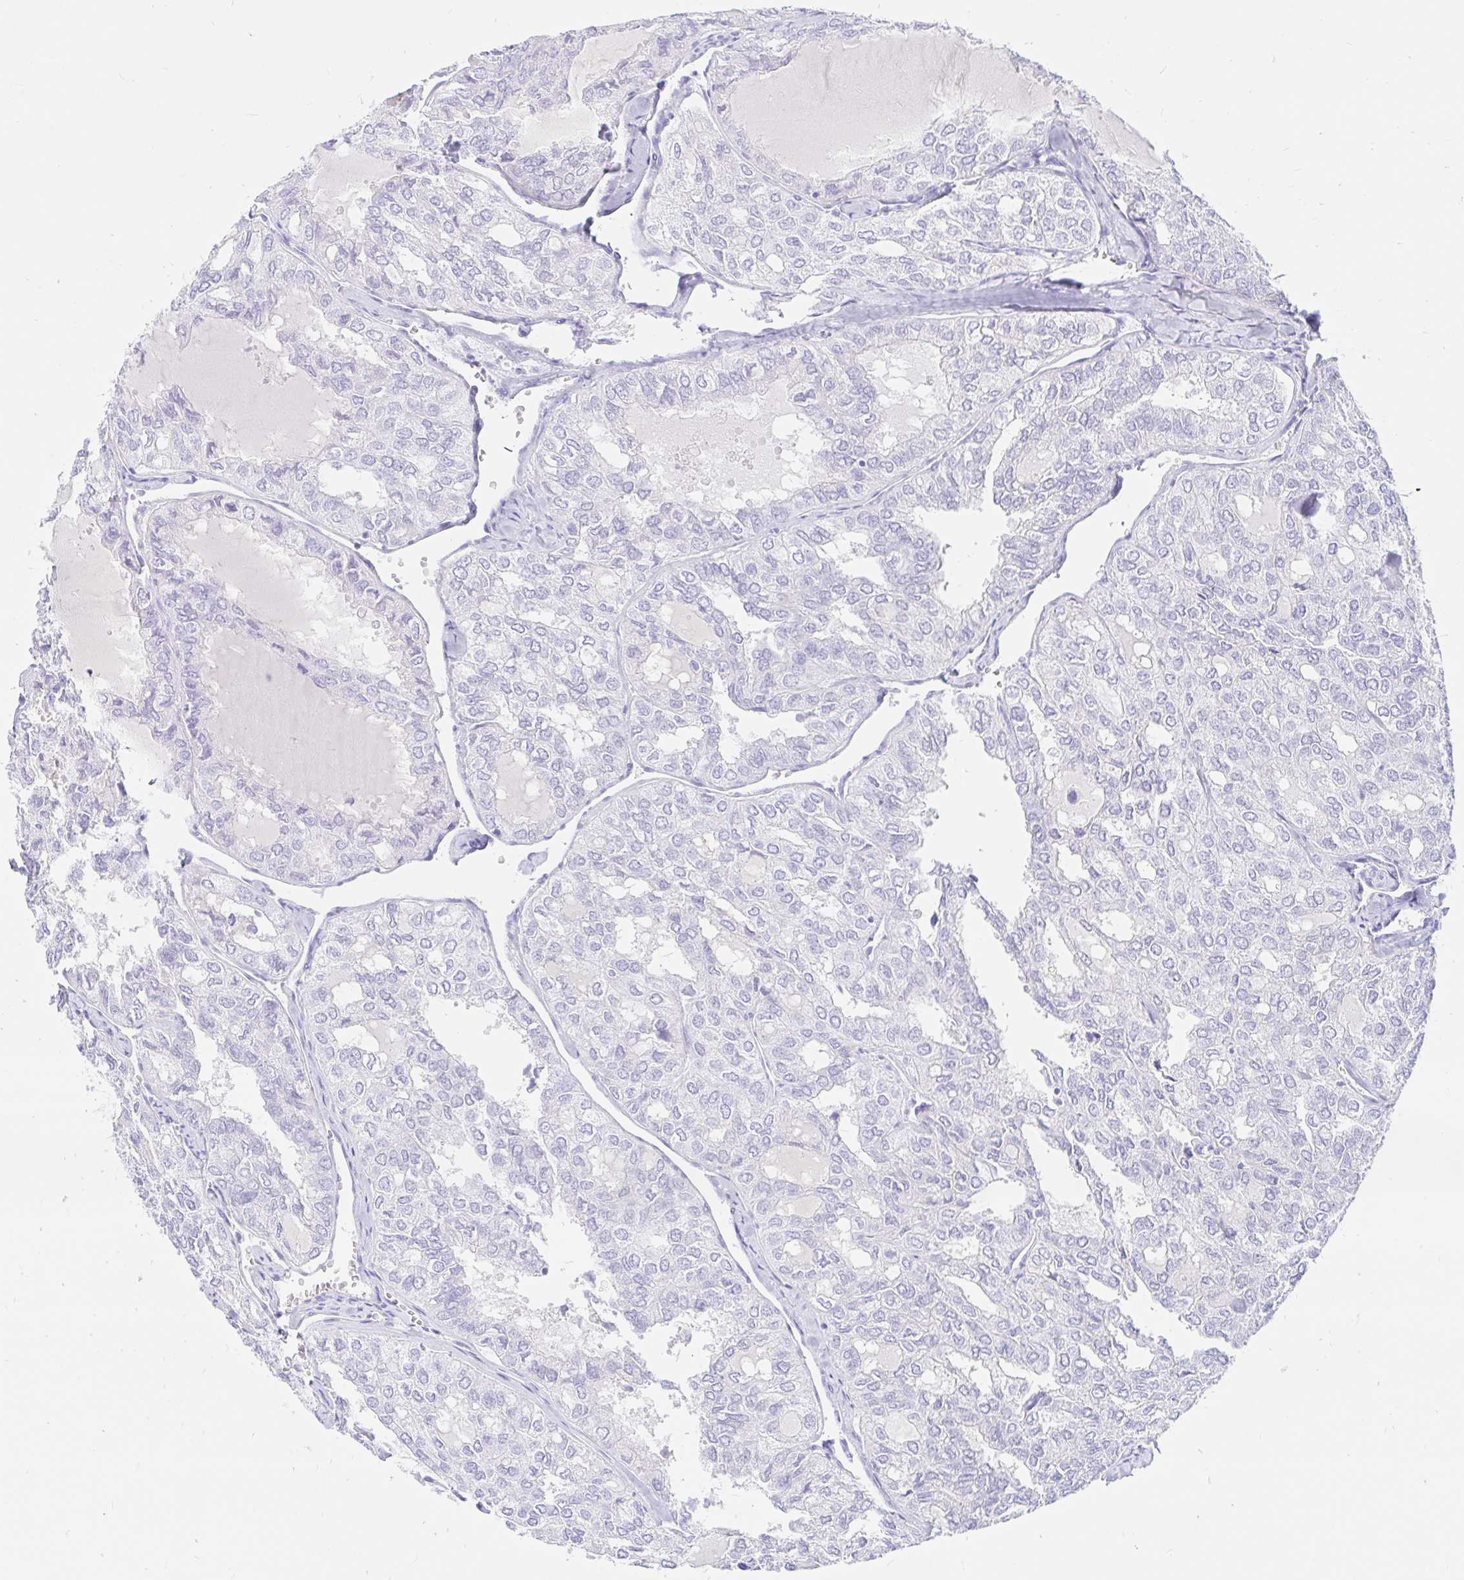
{"staining": {"intensity": "negative", "quantity": "none", "location": "none"}, "tissue": "thyroid cancer", "cell_type": "Tumor cells", "image_type": "cancer", "snomed": [{"axis": "morphology", "description": "Follicular adenoma carcinoma, NOS"}, {"axis": "topography", "description": "Thyroid gland"}], "caption": "Immunohistochemical staining of human follicular adenoma carcinoma (thyroid) reveals no significant staining in tumor cells. (DAB immunohistochemistry (IHC) with hematoxylin counter stain).", "gene": "OR6T1", "patient": {"sex": "male", "age": 75}}